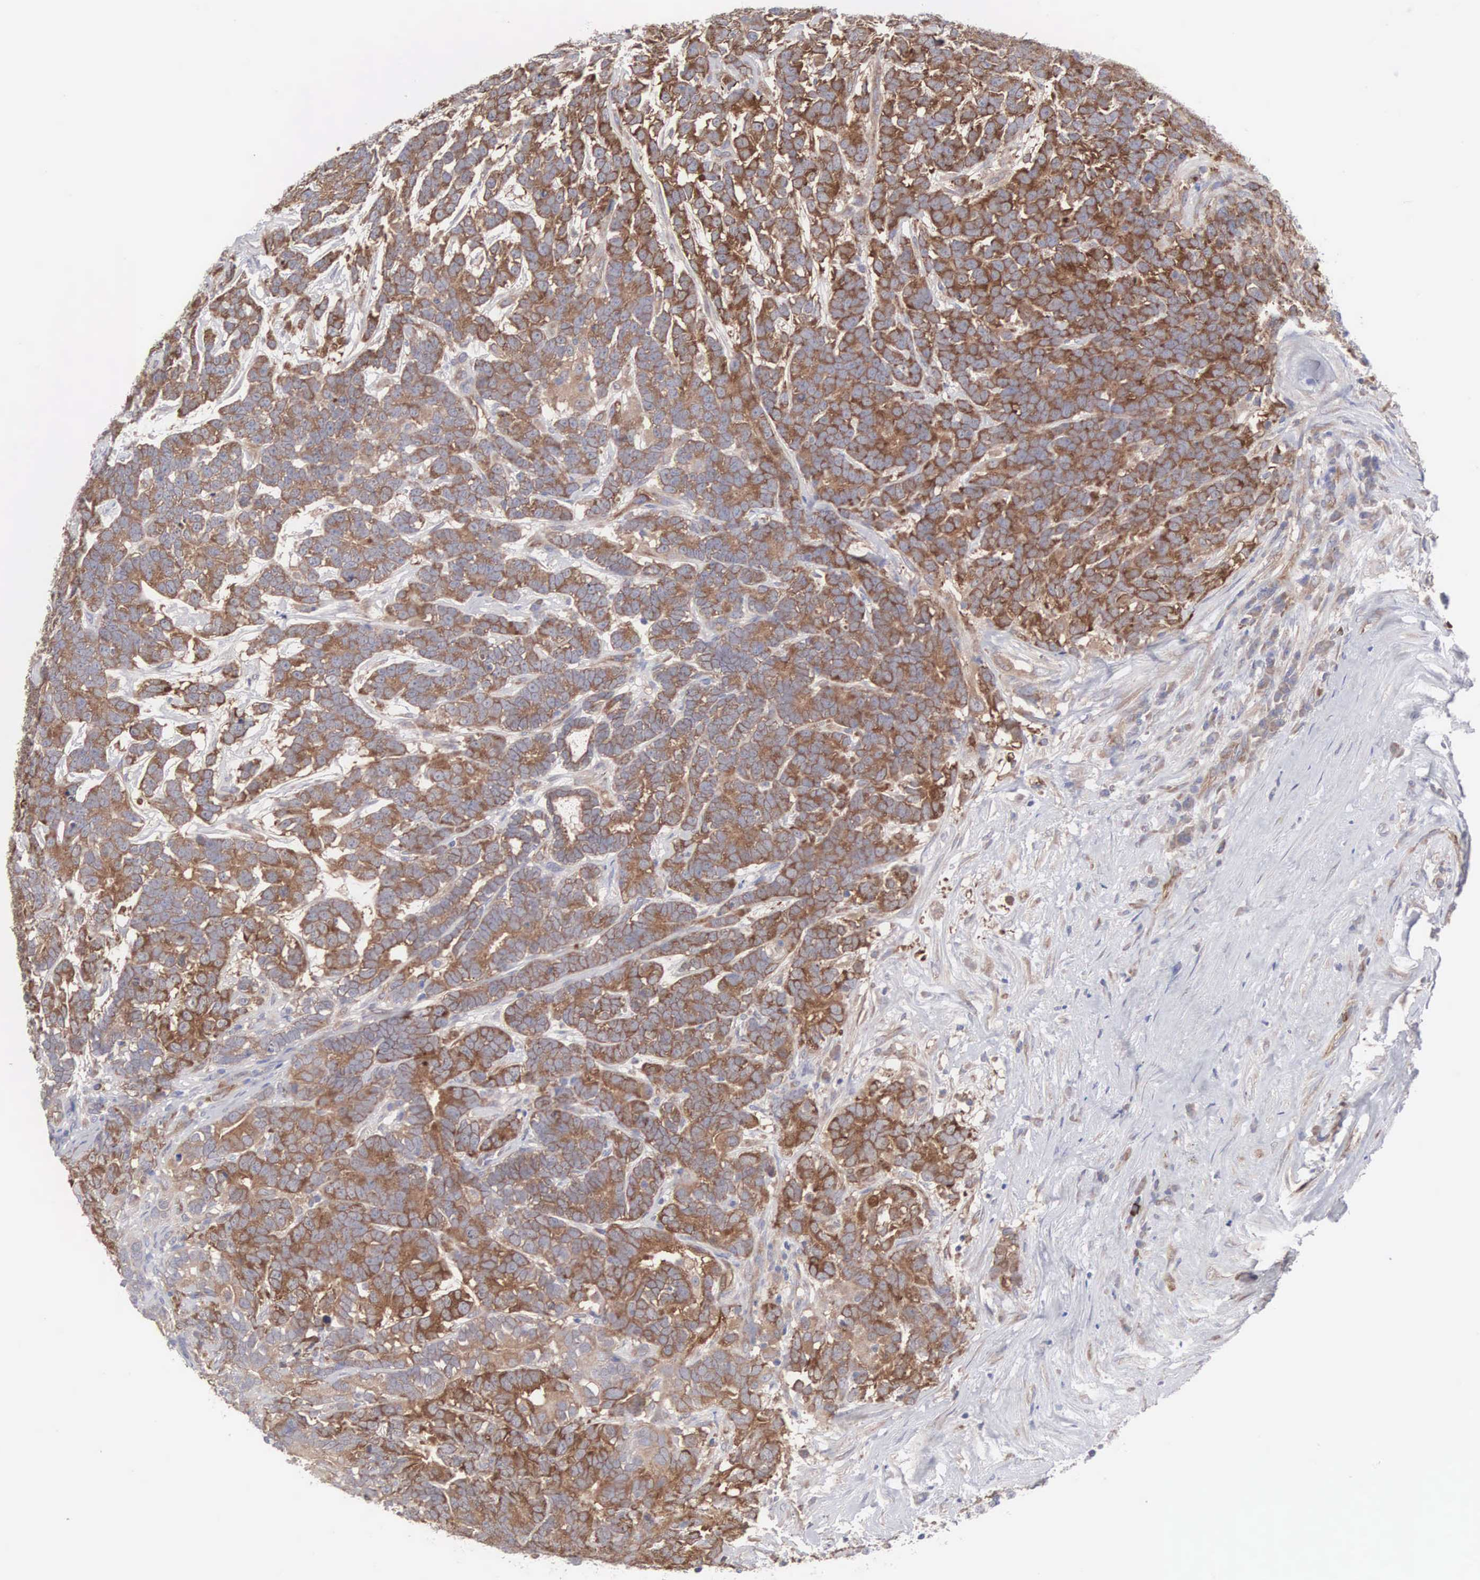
{"staining": {"intensity": "moderate", "quantity": ">75%", "location": "cytoplasmic/membranous"}, "tissue": "testis cancer", "cell_type": "Tumor cells", "image_type": "cancer", "snomed": [{"axis": "morphology", "description": "Carcinoma, Embryonal, NOS"}, {"axis": "topography", "description": "Testis"}], "caption": "Human testis embryonal carcinoma stained with a brown dye shows moderate cytoplasmic/membranous positive positivity in approximately >75% of tumor cells.", "gene": "INF2", "patient": {"sex": "male", "age": 26}}